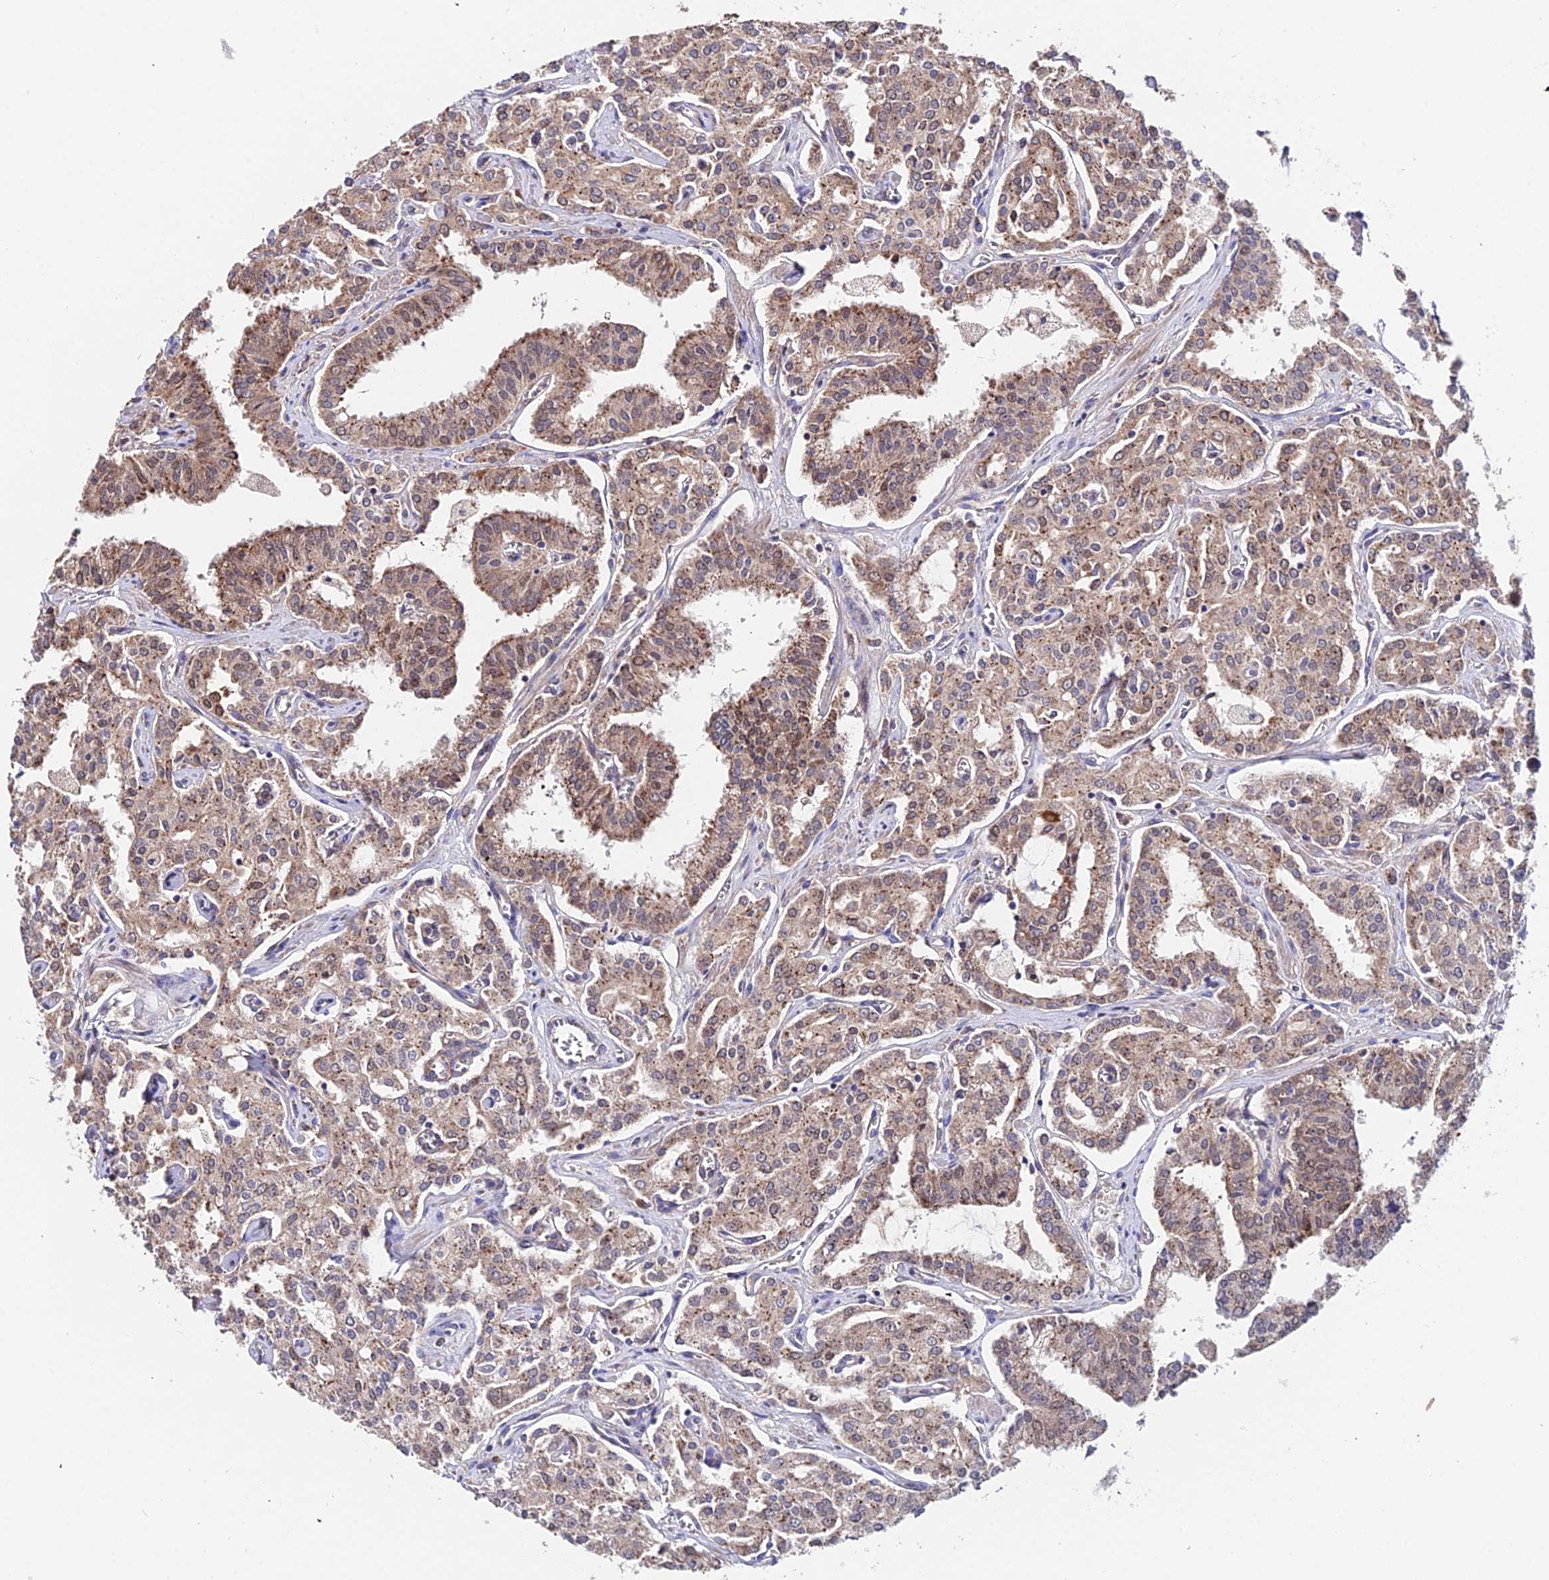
{"staining": {"intensity": "moderate", "quantity": ">75%", "location": "cytoplasmic/membranous,nuclear"}, "tissue": "prostate cancer", "cell_type": "Tumor cells", "image_type": "cancer", "snomed": [{"axis": "morphology", "description": "Adenocarcinoma, High grade"}, {"axis": "topography", "description": "Prostate"}], "caption": "Immunohistochemical staining of prostate high-grade adenocarcinoma demonstrates medium levels of moderate cytoplasmic/membranous and nuclear positivity in approximately >75% of tumor cells.", "gene": "CDC37L1", "patient": {"sex": "male", "age": 71}}